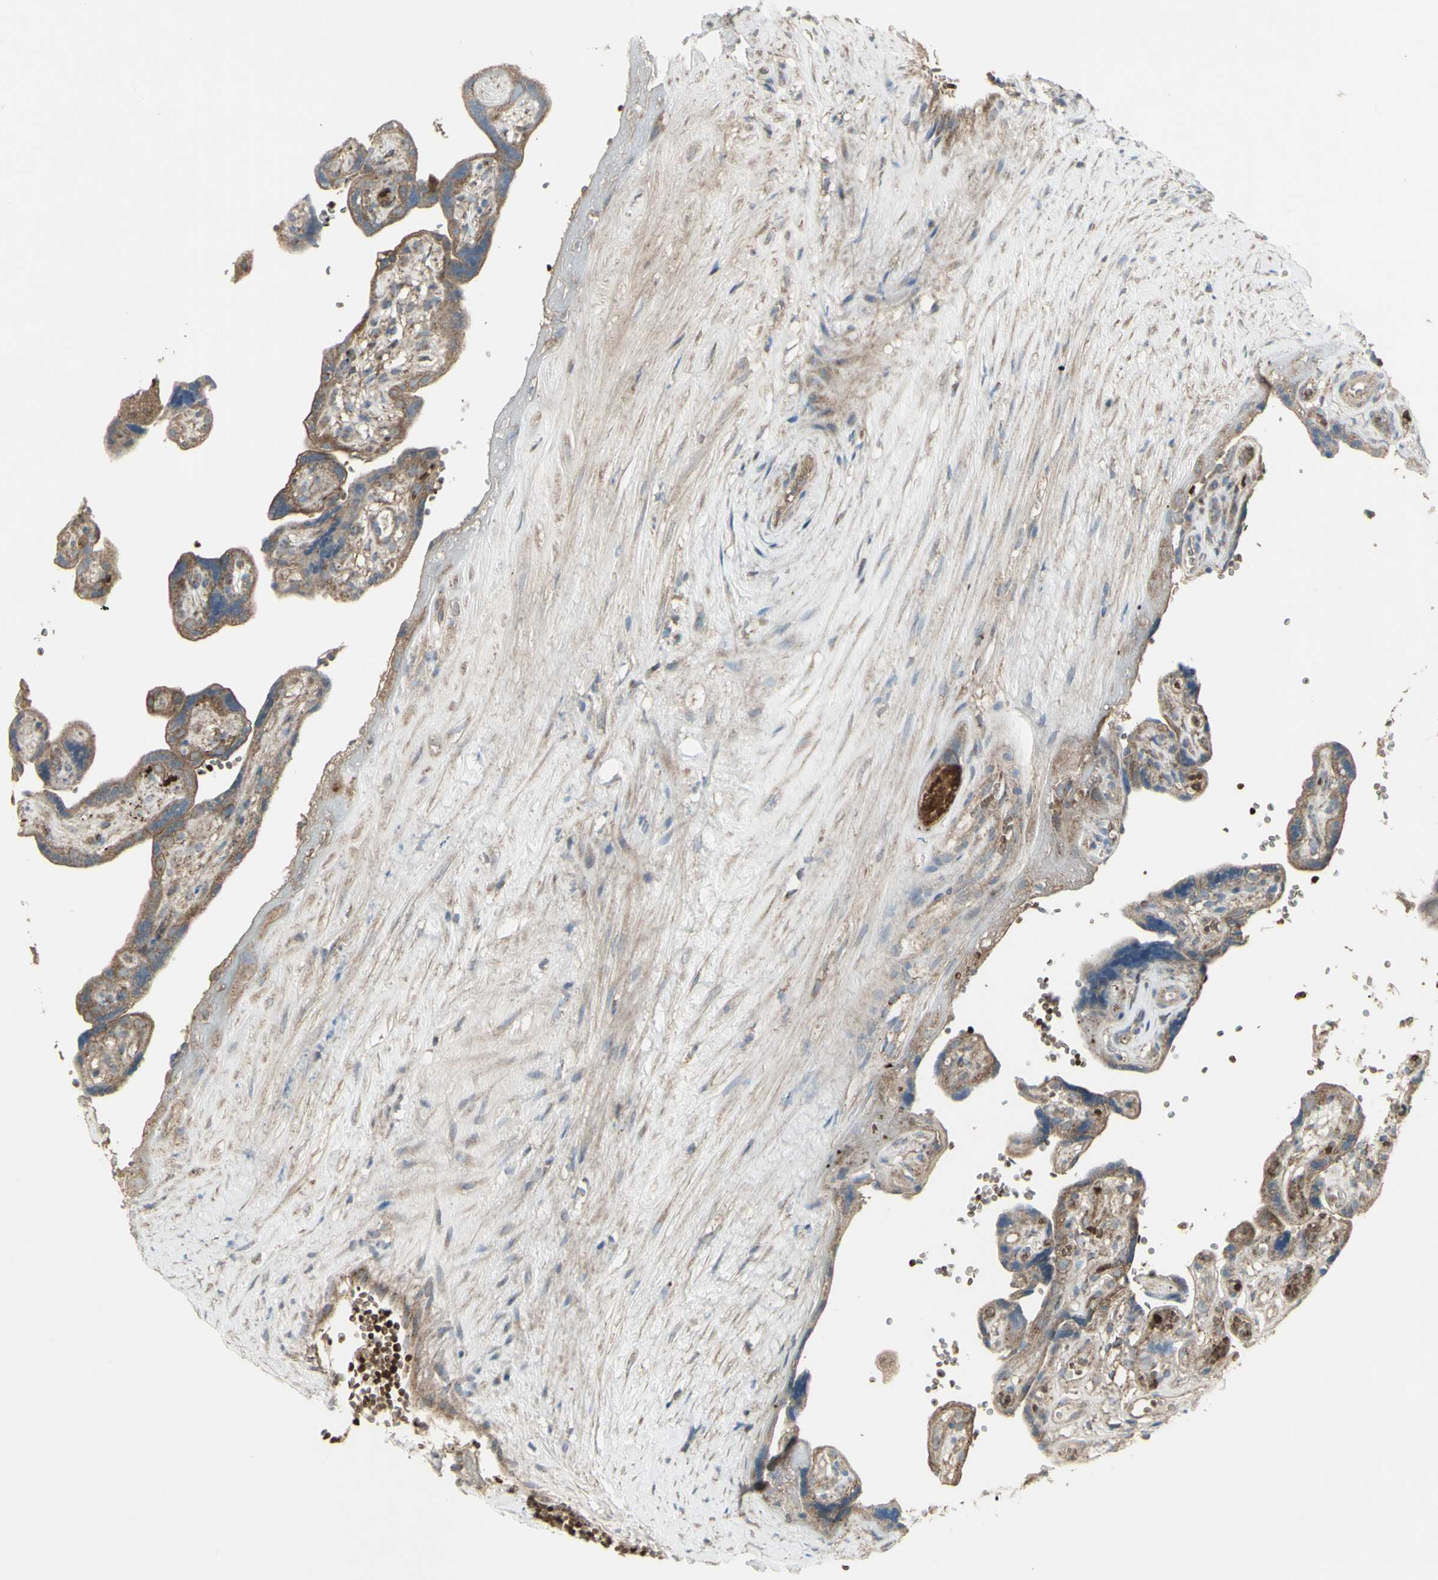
{"staining": {"intensity": "moderate", "quantity": ">75%", "location": "cytoplasmic/membranous"}, "tissue": "placenta", "cell_type": "Decidual cells", "image_type": "normal", "snomed": [{"axis": "morphology", "description": "Normal tissue, NOS"}, {"axis": "topography", "description": "Placenta"}], "caption": "Protein expression analysis of benign placenta reveals moderate cytoplasmic/membranous staining in about >75% of decidual cells.", "gene": "SHC1", "patient": {"sex": "female", "age": 30}}